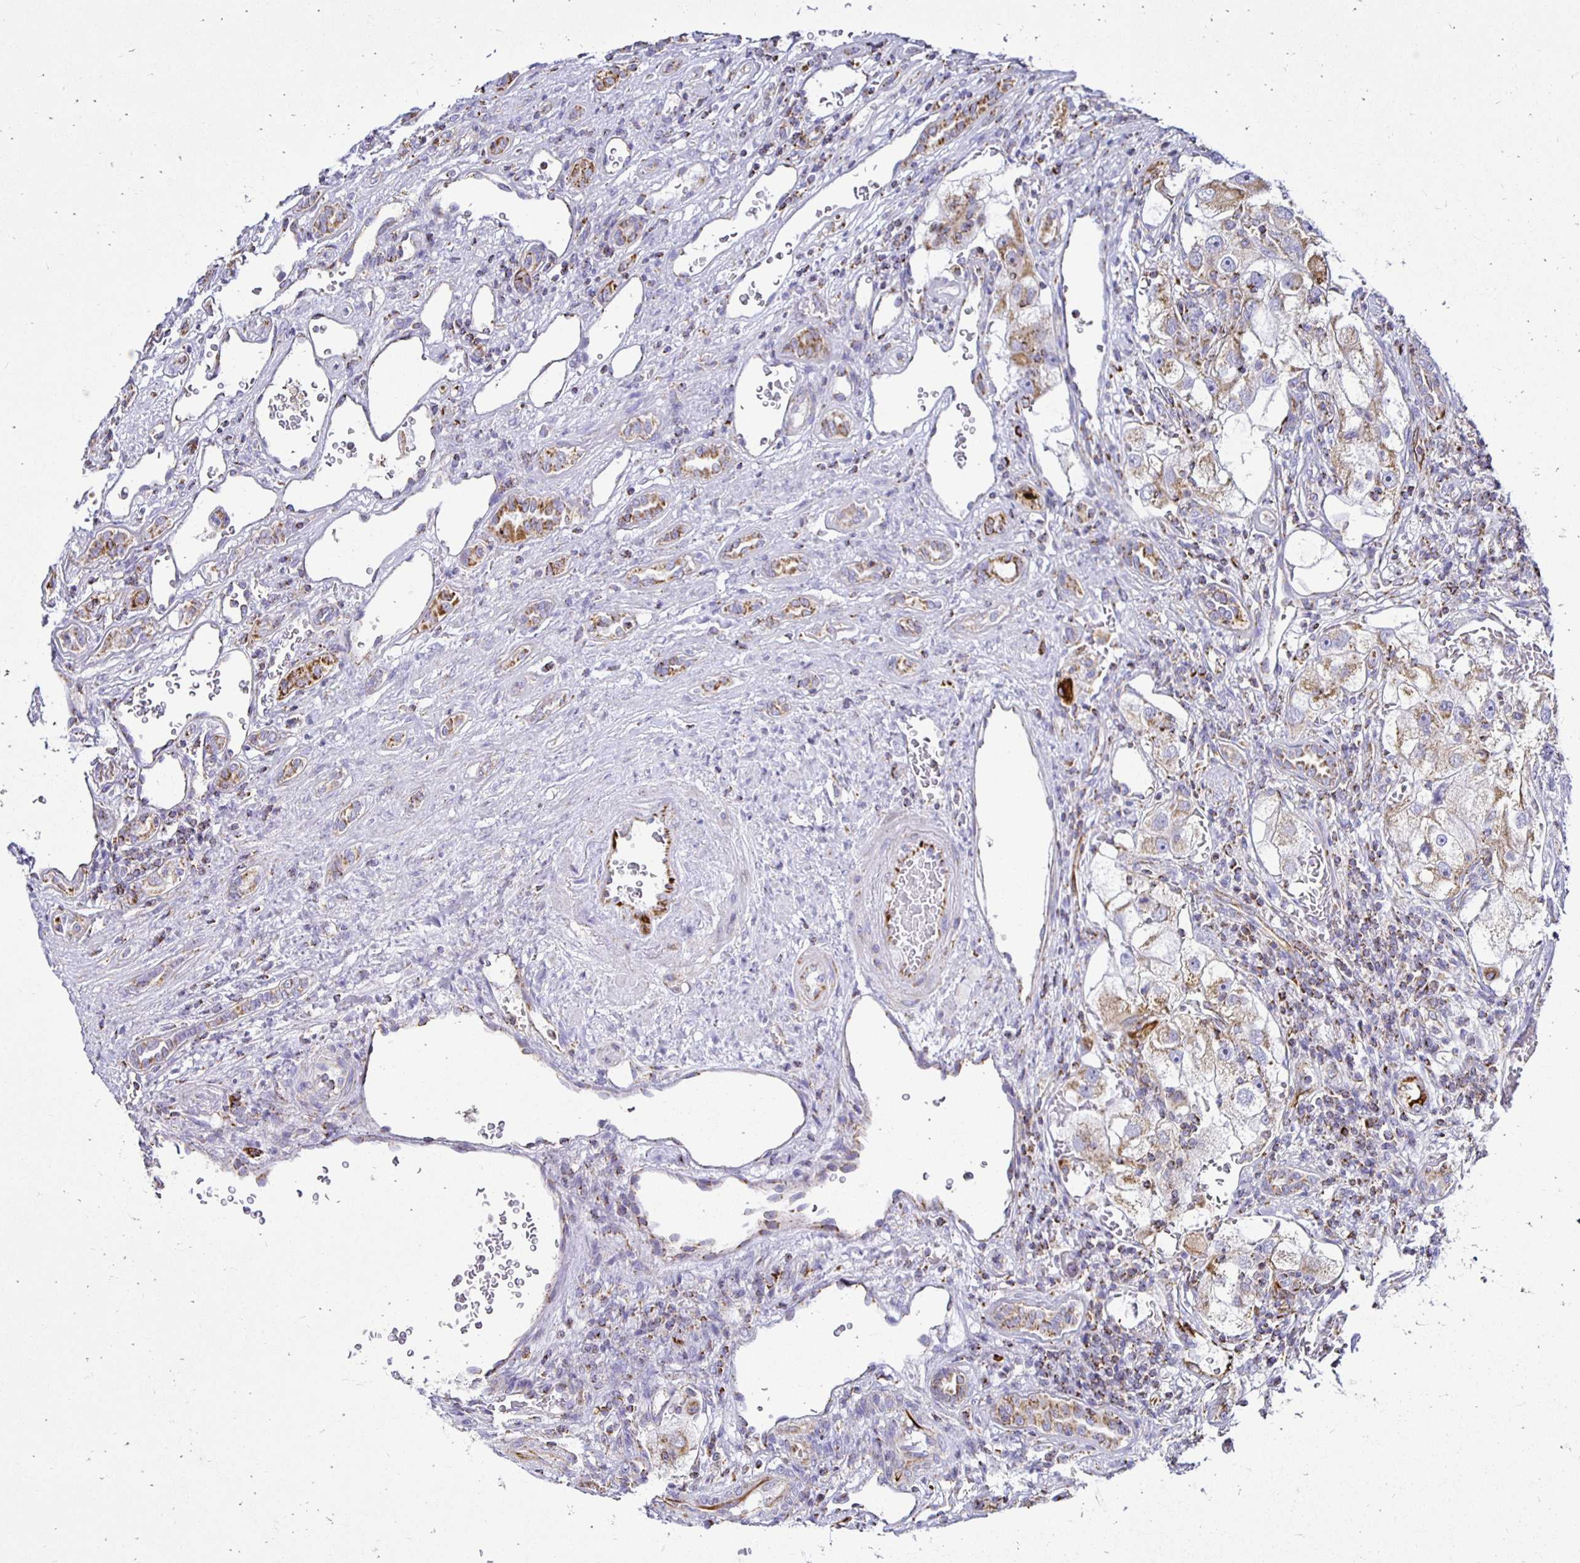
{"staining": {"intensity": "weak", "quantity": ">75%", "location": "cytoplasmic/membranous"}, "tissue": "renal cancer", "cell_type": "Tumor cells", "image_type": "cancer", "snomed": [{"axis": "morphology", "description": "Adenocarcinoma, NOS"}, {"axis": "topography", "description": "Kidney"}], "caption": "Immunohistochemical staining of human renal cancer reveals low levels of weak cytoplasmic/membranous expression in about >75% of tumor cells.", "gene": "PLAAT2", "patient": {"sex": "male", "age": 63}}